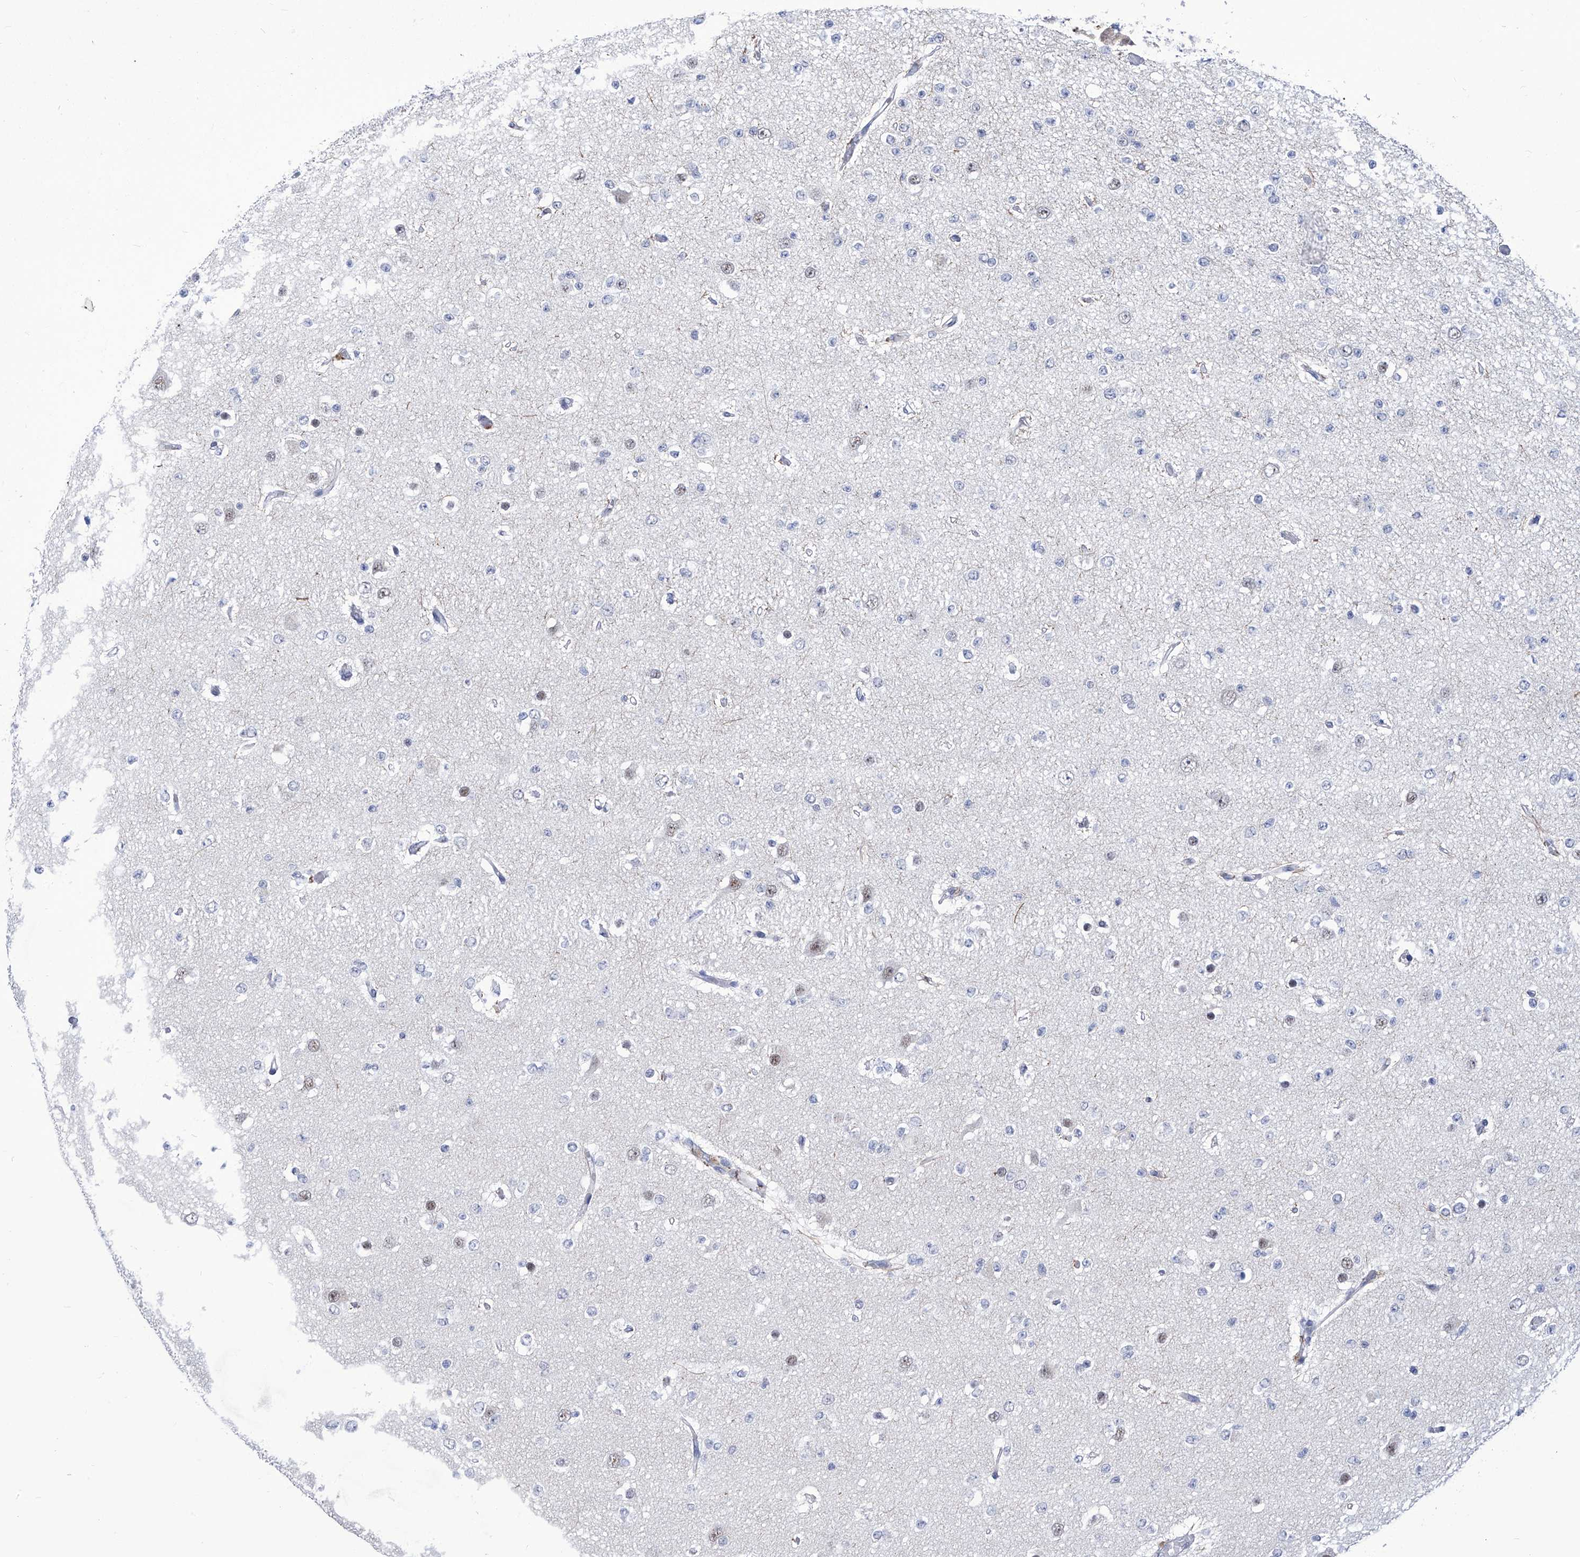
{"staining": {"intensity": "negative", "quantity": "none", "location": "none"}, "tissue": "glioma", "cell_type": "Tumor cells", "image_type": "cancer", "snomed": [{"axis": "morphology", "description": "Glioma, malignant, Low grade"}, {"axis": "topography", "description": "Brain"}], "caption": "DAB immunohistochemical staining of human glioma exhibits no significant staining in tumor cells.", "gene": "SART1", "patient": {"sex": "female", "age": 22}}